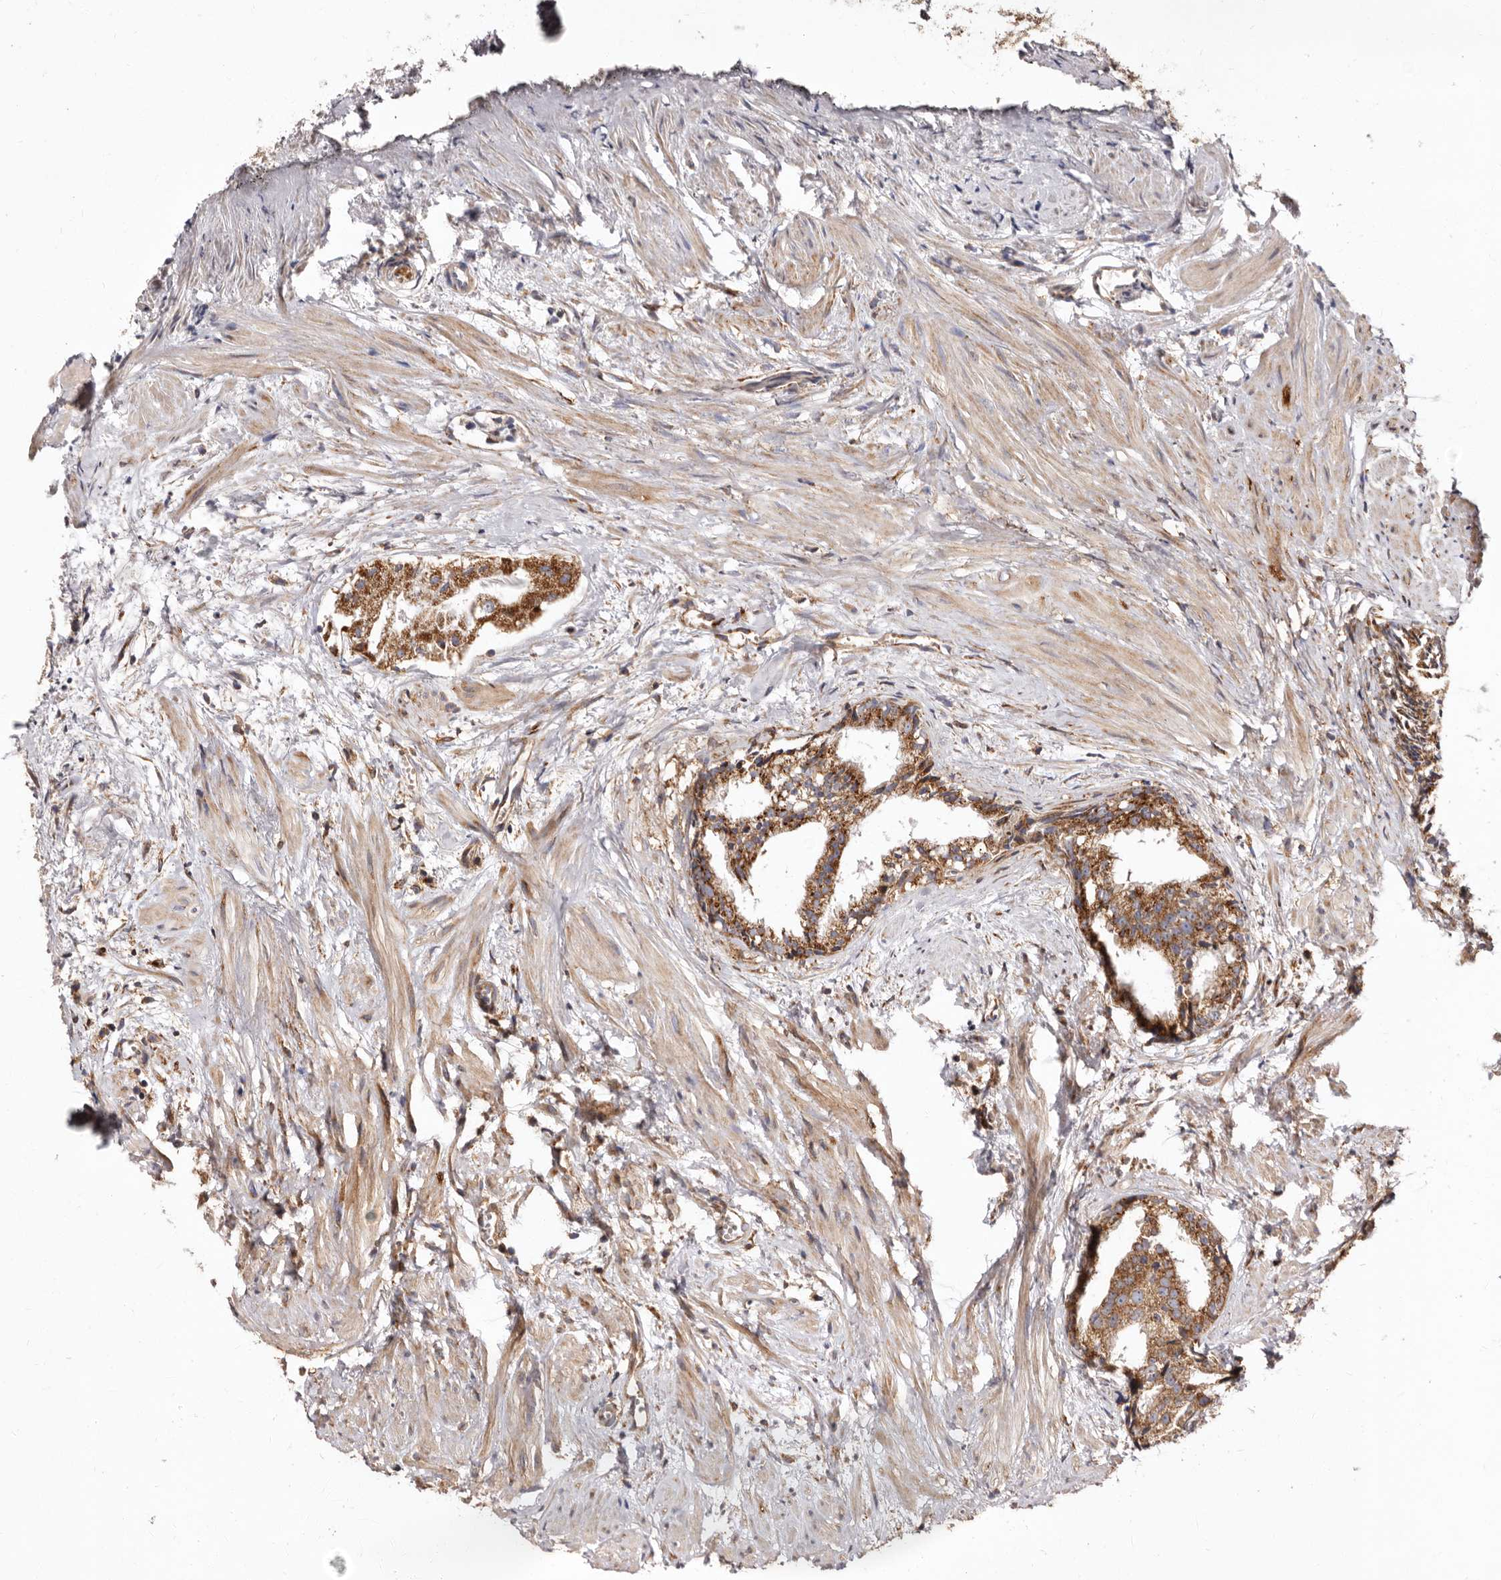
{"staining": {"intensity": "moderate", "quantity": ">75%", "location": "cytoplasmic/membranous"}, "tissue": "prostate cancer", "cell_type": "Tumor cells", "image_type": "cancer", "snomed": [{"axis": "morphology", "description": "Adenocarcinoma, Low grade"}, {"axis": "topography", "description": "Prostate"}], "caption": "Tumor cells reveal medium levels of moderate cytoplasmic/membranous positivity in approximately >75% of cells in prostate adenocarcinoma (low-grade).", "gene": "COQ8B", "patient": {"sex": "male", "age": 88}}